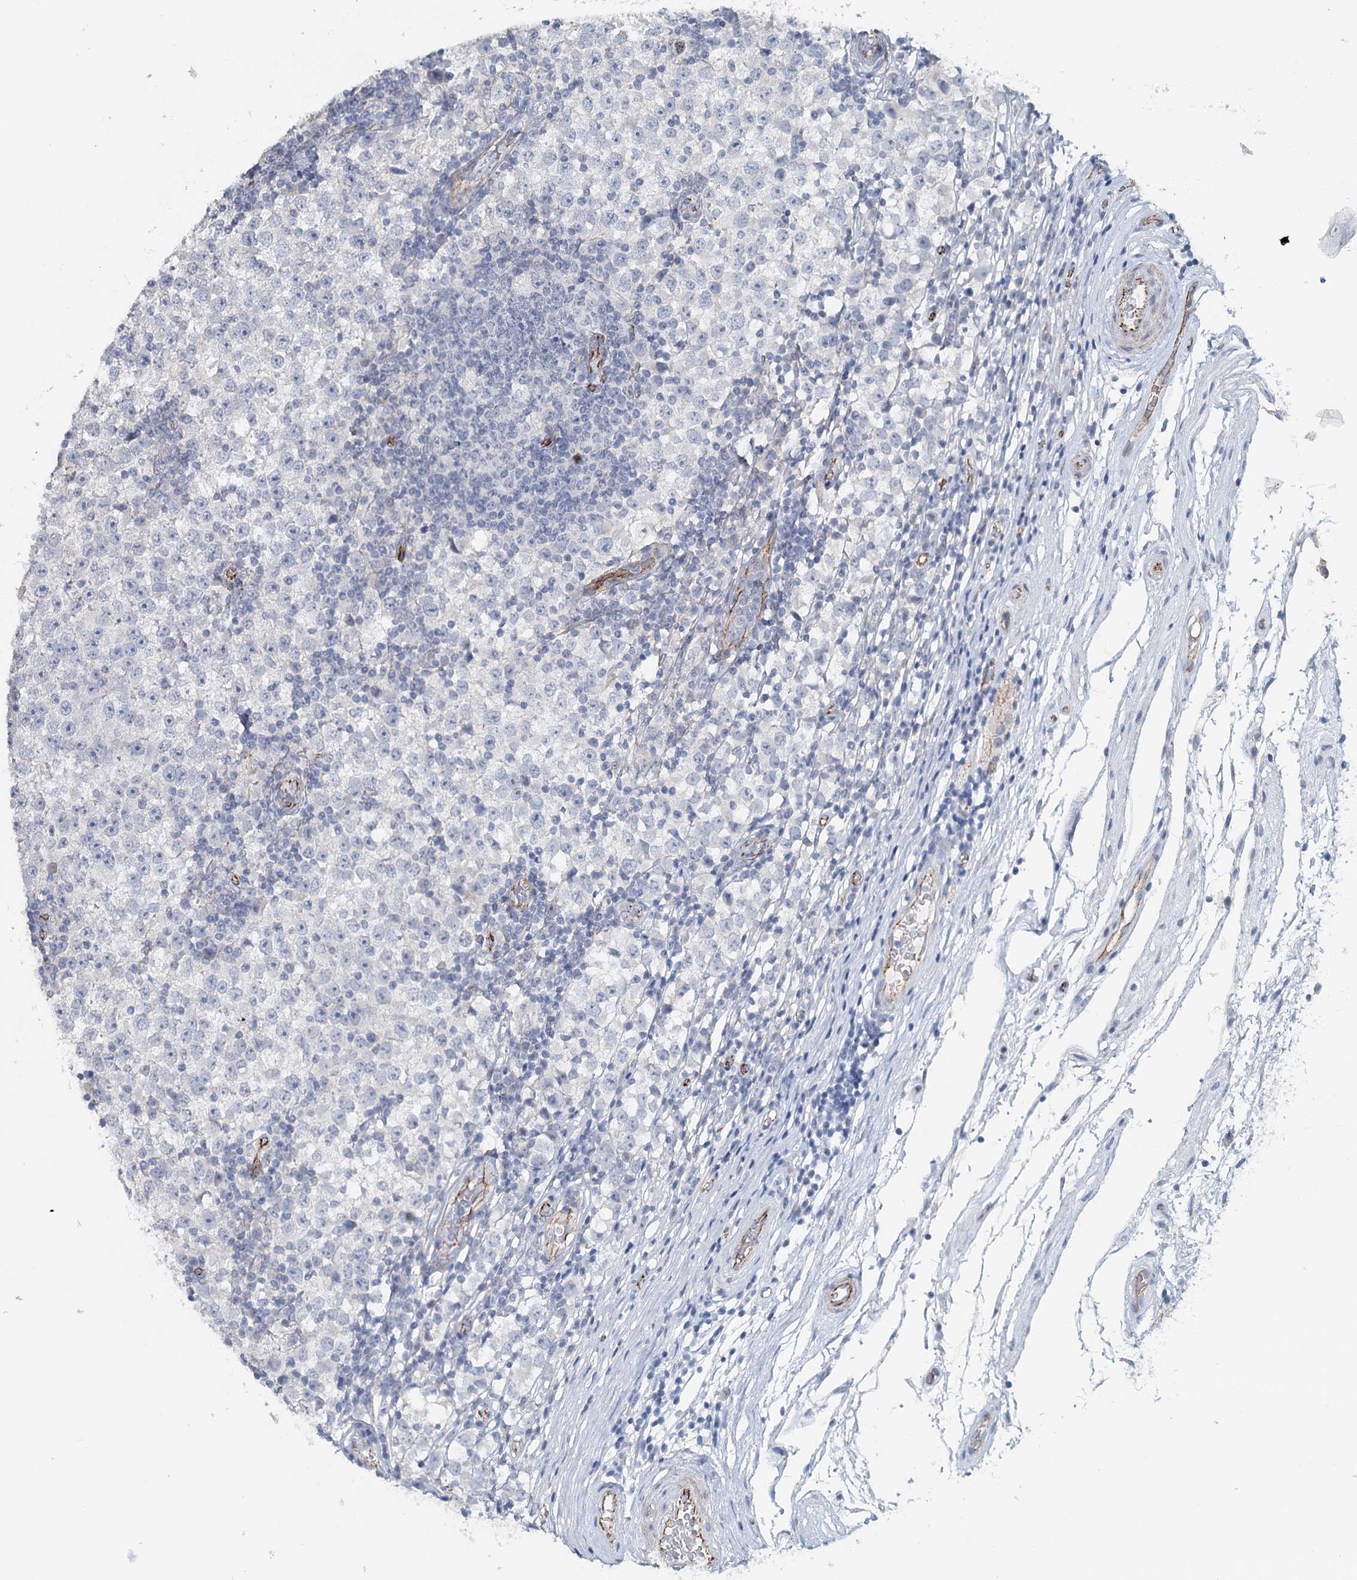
{"staining": {"intensity": "negative", "quantity": "none", "location": "none"}, "tissue": "testis cancer", "cell_type": "Tumor cells", "image_type": "cancer", "snomed": [{"axis": "morphology", "description": "Seminoma, NOS"}, {"axis": "topography", "description": "Testis"}], "caption": "Immunohistochemistry of human seminoma (testis) shows no positivity in tumor cells.", "gene": "SYNPO", "patient": {"sex": "male", "age": 65}}